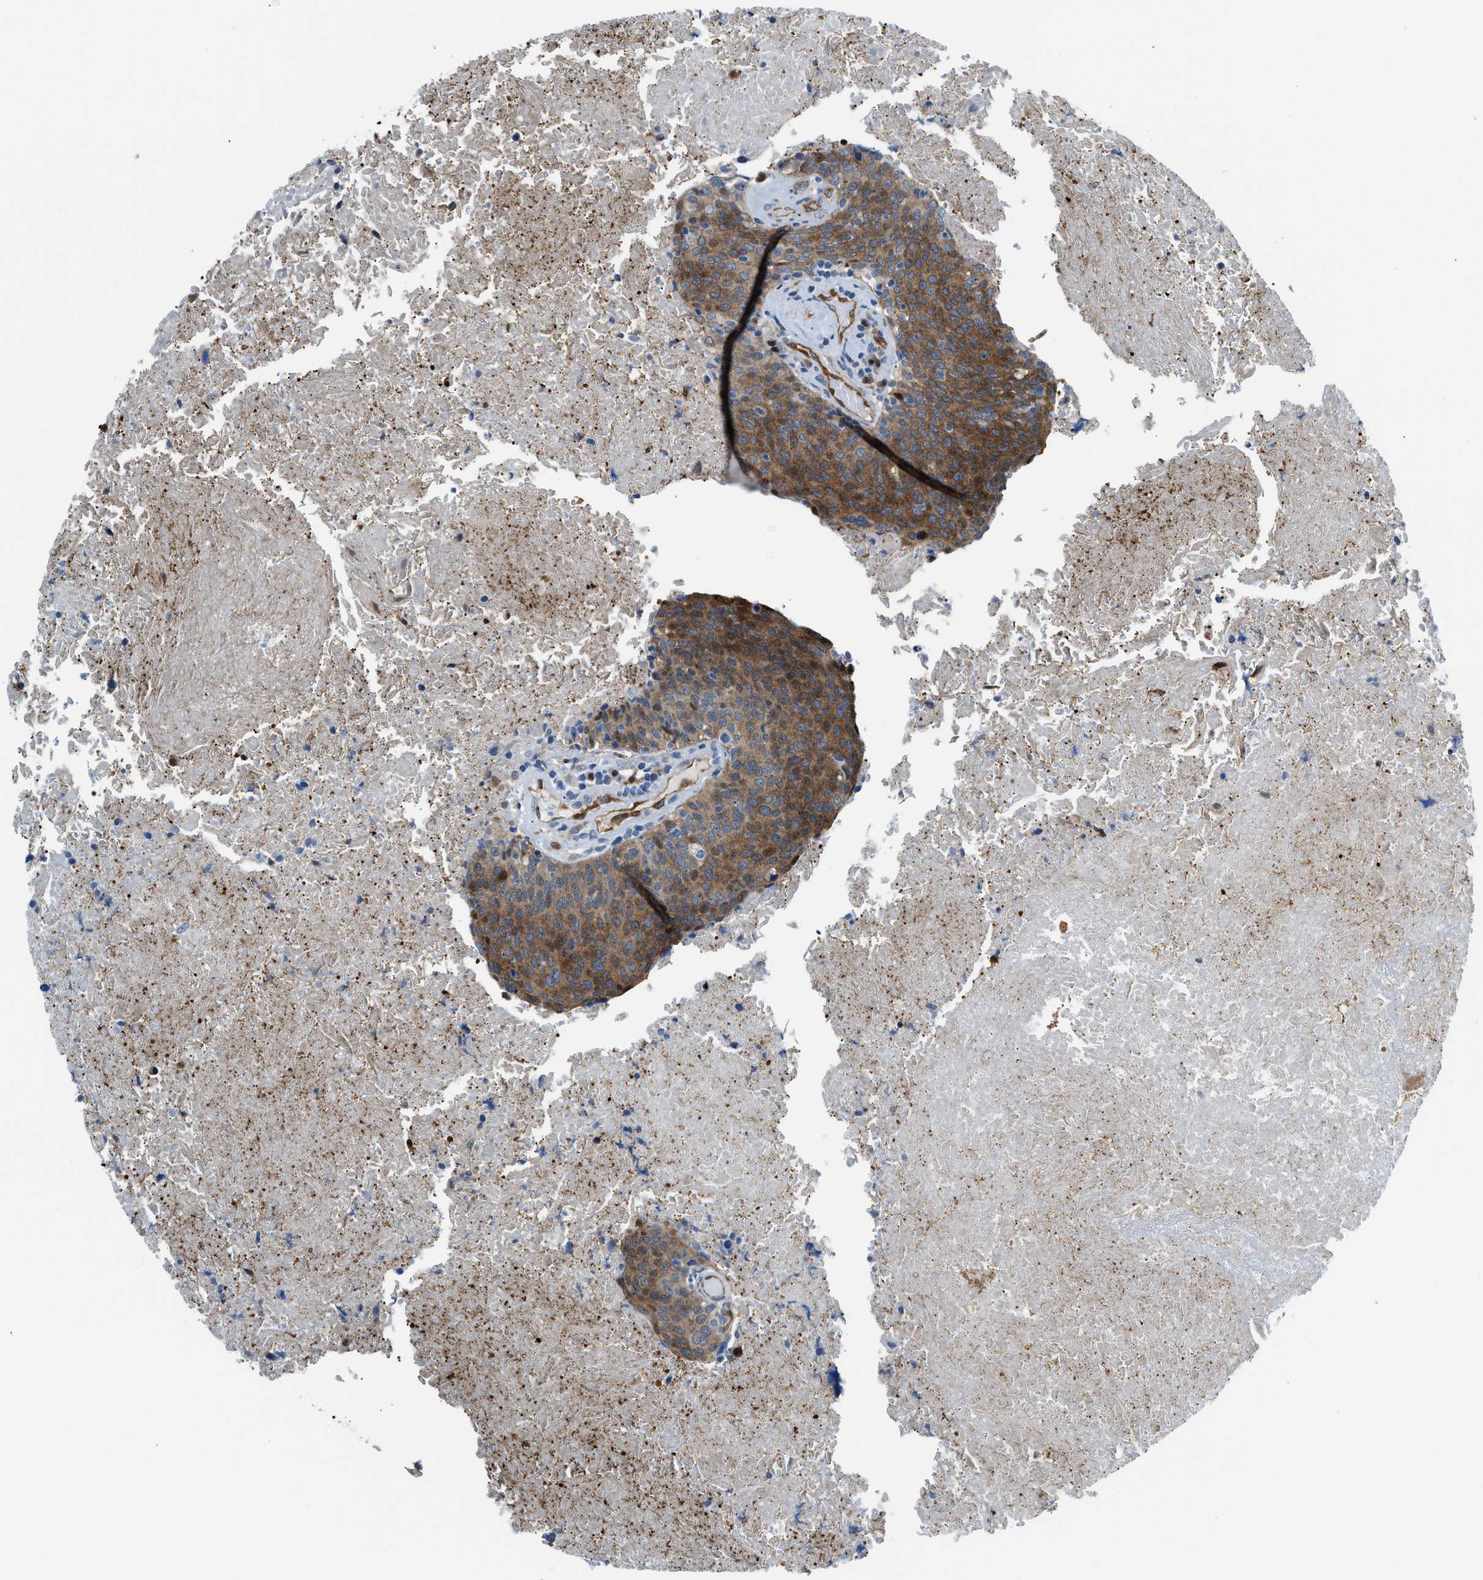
{"staining": {"intensity": "moderate", "quantity": "25%-75%", "location": "cytoplasmic/membranous,nuclear"}, "tissue": "head and neck cancer", "cell_type": "Tumor cells", "image_type": "cancer", "snomed": [{"axis": "morphology", "description": "Squamous cell carcinoma, NOS"}, {"axis": "morphology", "description": "Squamous cell carcinoma, metastatic, NOS"}, {"axis": "topography", "description": "Lymph node"}, {"axis": "topography", "description": "Head-Neck"}], "caption": "There is medium levels of moderate cytoplasmic/membranous and nuclear expression in tumor cells of head and neck metastatic squamous cell carcinoma, as demonstrated by immunohistochemical staining (brown color).", "gene": "YWHAE", "patient": {"sex": "male", "age": 62}}